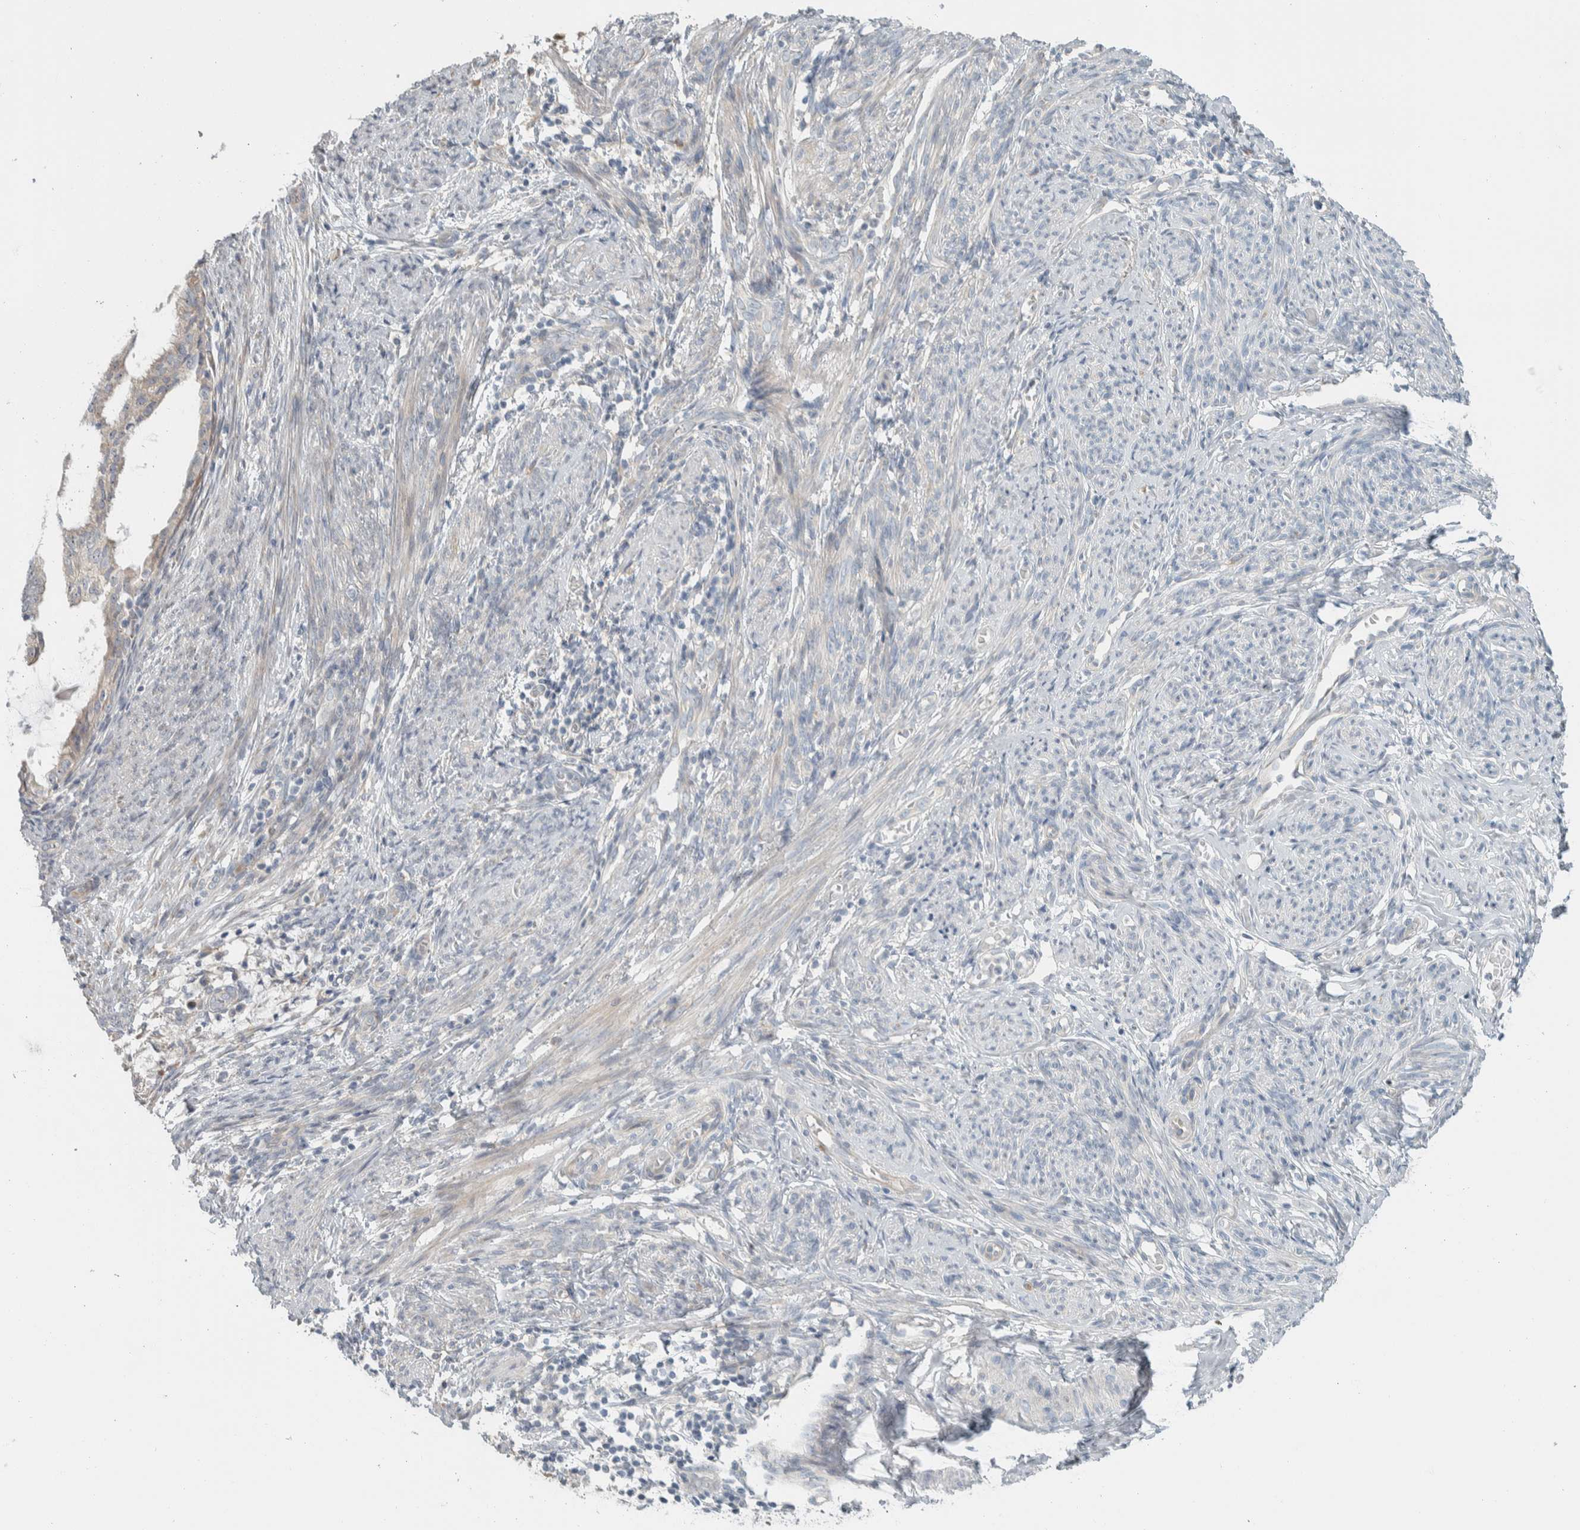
{"staining": {"intensity": "negative", "quantity": "none", "location": "none"}, "tissue": "endometrial cancer", "cell_type": "Tumor cells", "image_type": "cancer", "snomed": [{"axis": "morphology", "description": "Adenocarcinoma, NOS"}, {"axis": "topography", "description": "Endometrium"}], "caption": "Immunohistochemistry histopathology image of human endometrial cancer stained for a protein (brown), which exhibits no expression in tumor cells.", "gene": "HGS", "patient": {"sex": "female", "age": 58}}